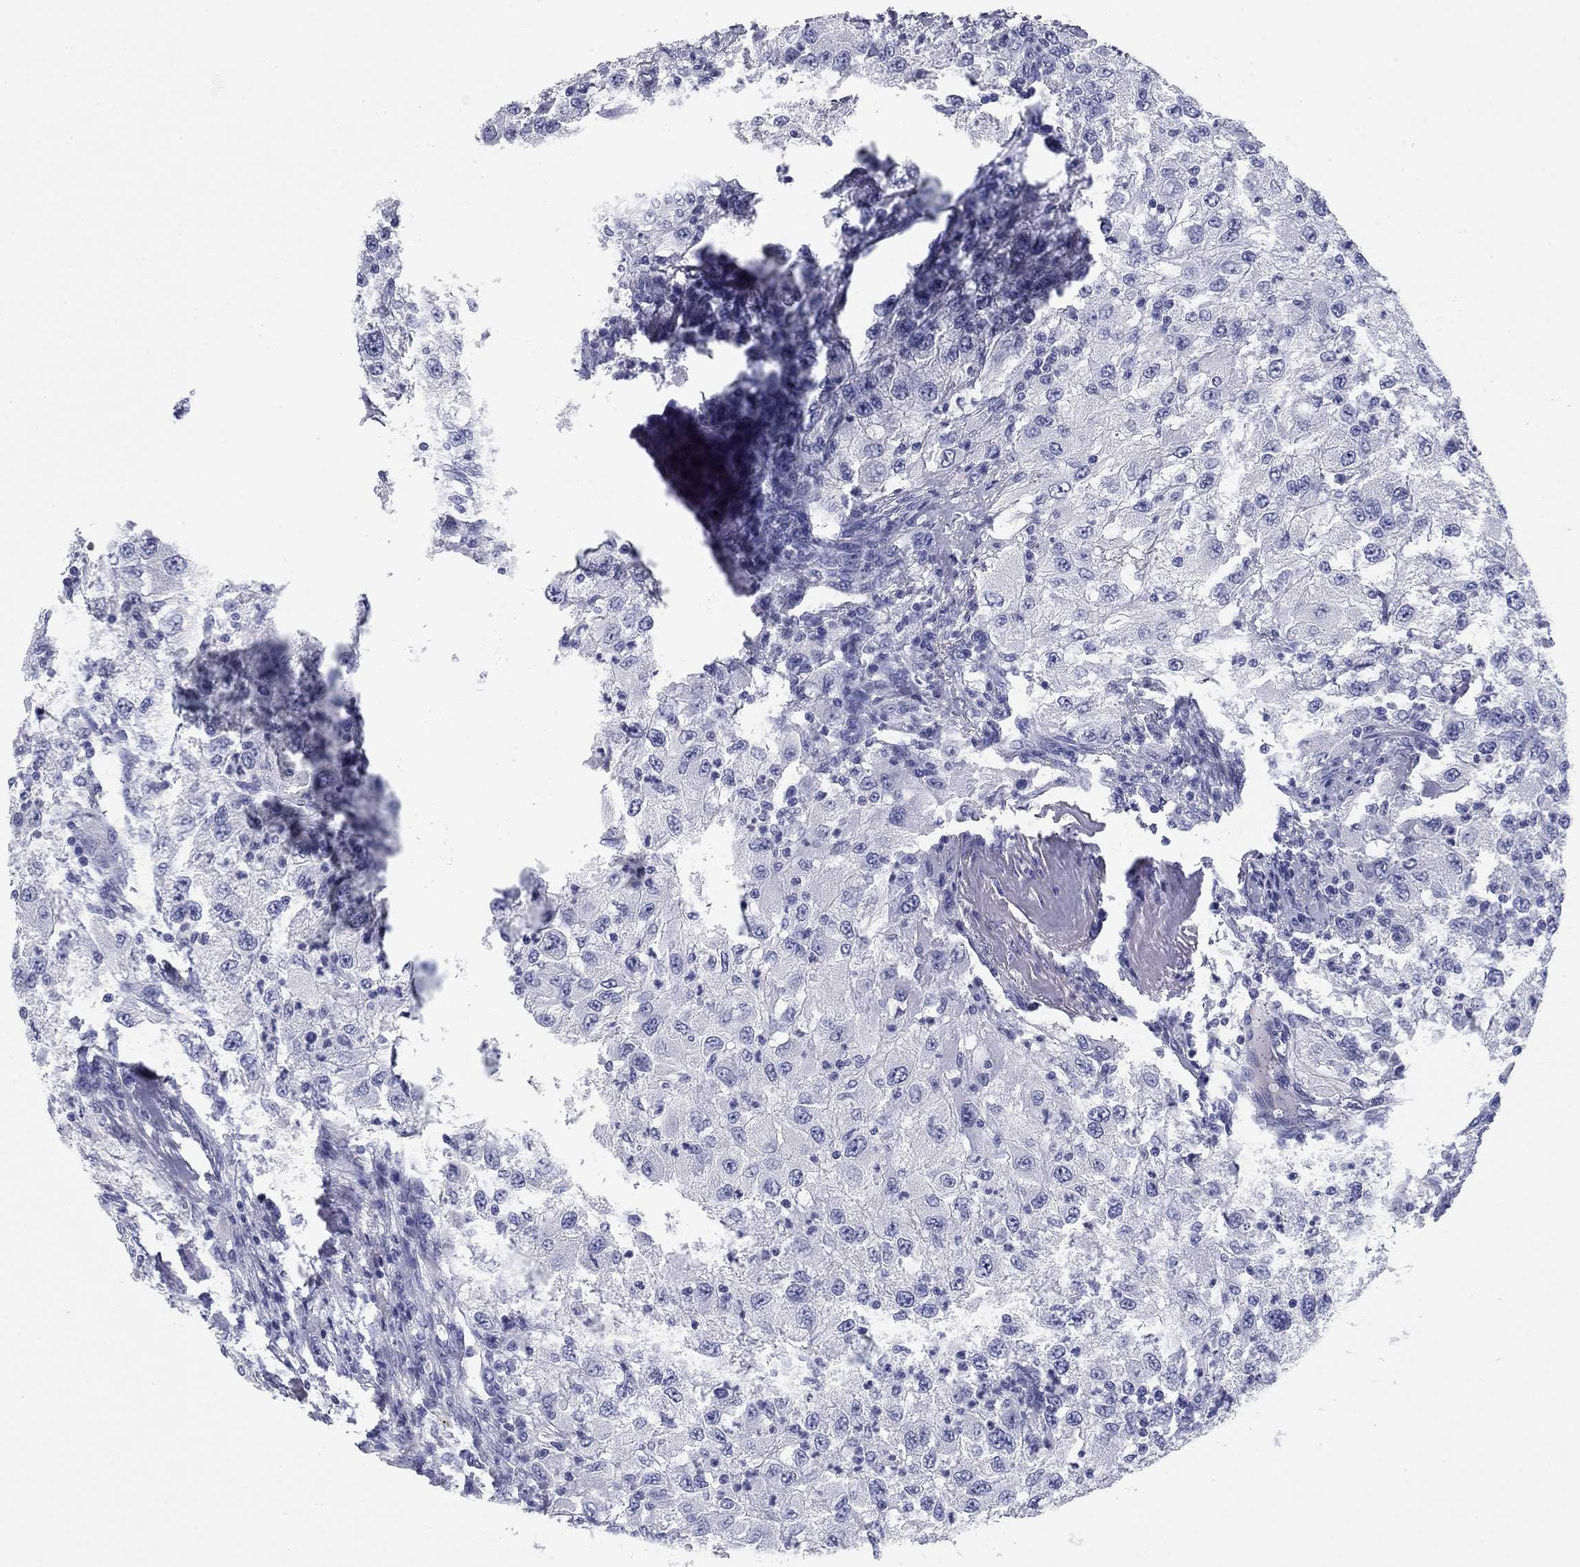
{"staining": {"intensity": "negative", "quantity": "none", "location": "none"}, "tissue": "renal cancer", "cell_type": "Tumor cells", "image_type": "cancer", "snomed": [{"axis": "morphology", "description": "Adenocarcinoma, NOS"}, {"axis": "topography", "description": "Kidney"}], "caption": "A high-resolution micrograph shows immunohistochemistry (IHC) staining of renal cancer (adenocarcinoma), which demonstrates no significant positivity in tumor cells.", "gene": "KCNH1", "patient": {"sex": "female", "age": 67}}